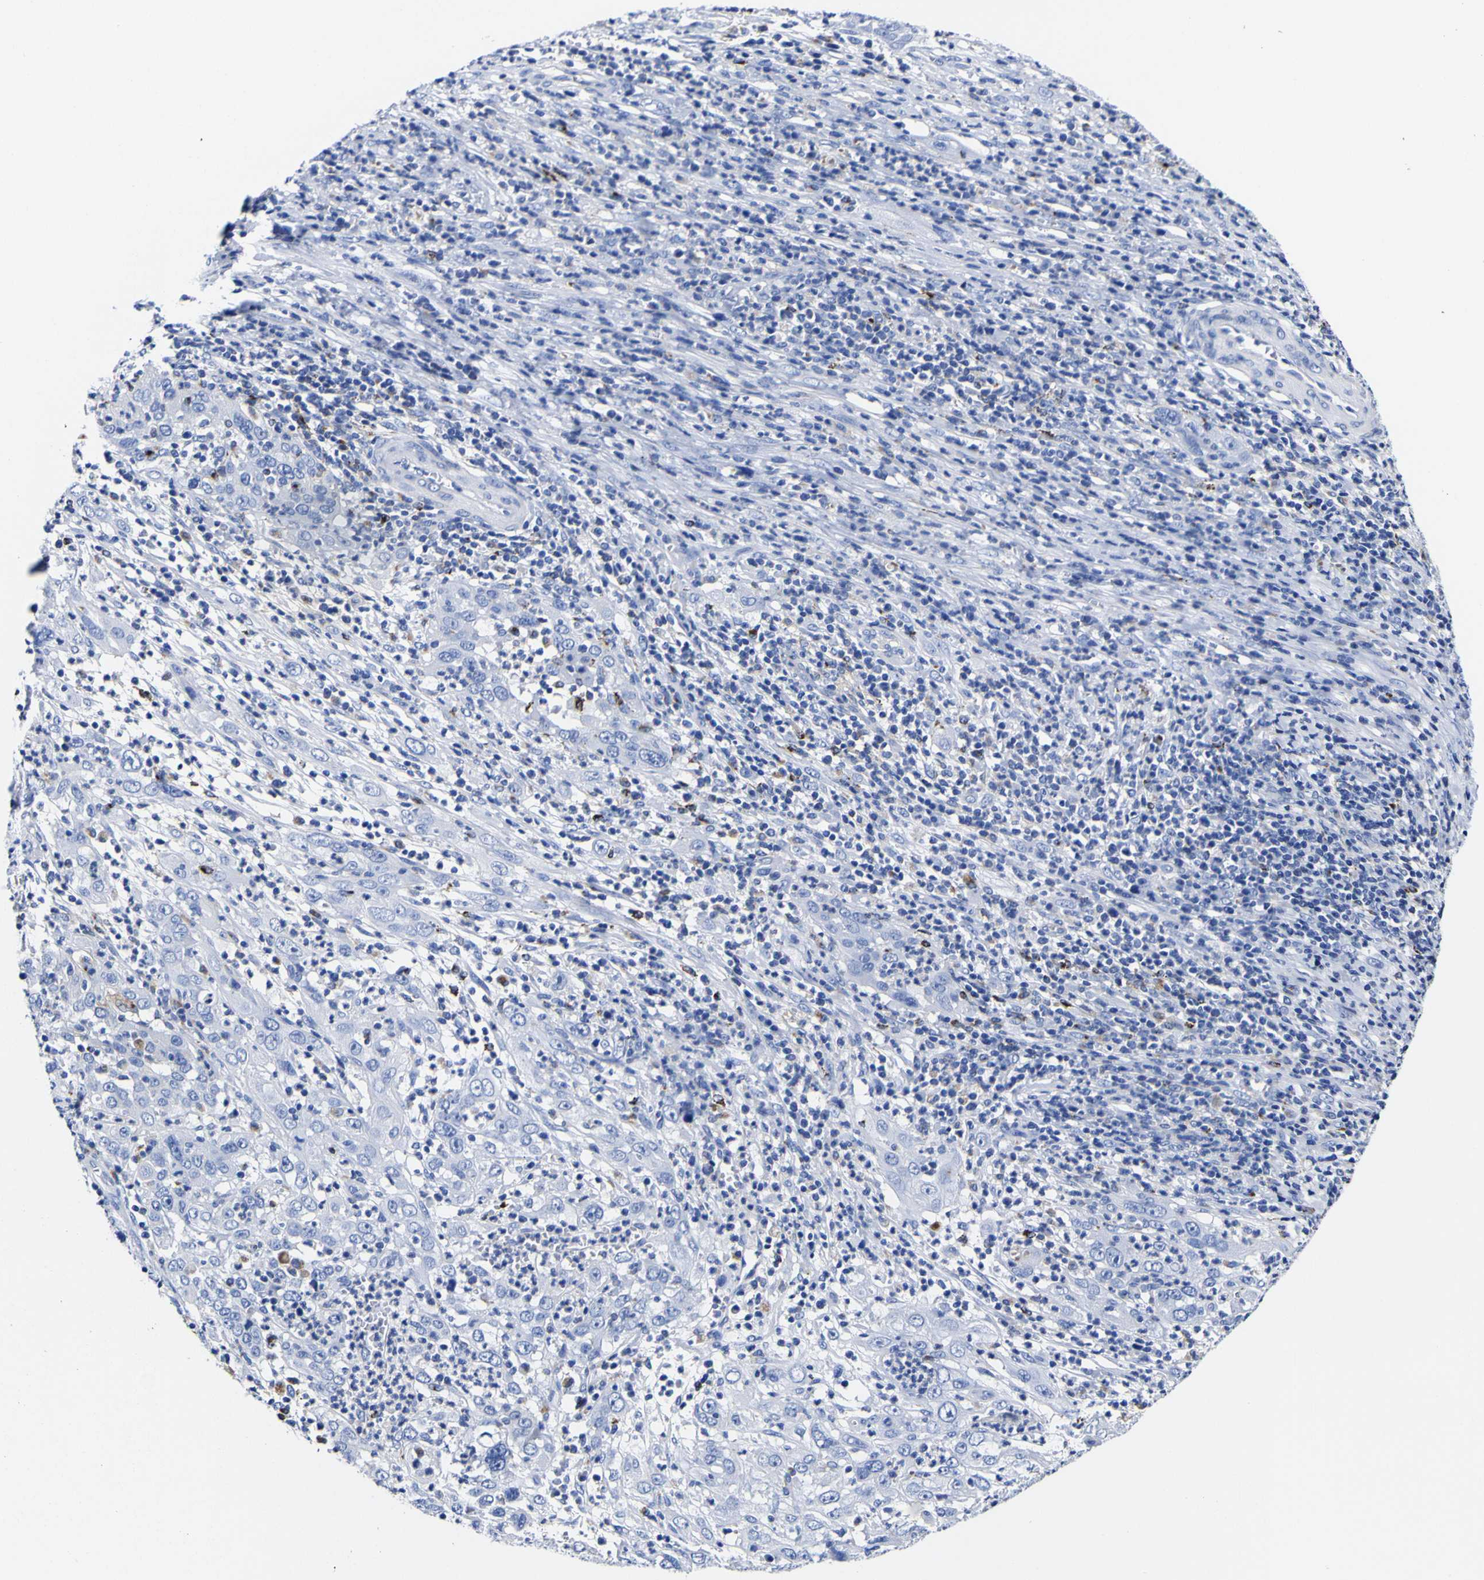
{"staining": {"intensity": "negative", "quantity": "none", "location": "none"}, "tissue": "cervical cancer", "cell_type": "Tumor cells", "image_type": "cancer", "snomed": [{"axis": "morphology", "description": "Squamous cell carcinoma, NOS"}, {"axis": "topography", "description": "Cervix"}], "caption": "Cervical cancer was stained to show a protein in brown. There is no significant staining in tumor cells.", "gene": "HLA-DQA1", "patient": {"sex": "female", "age": 32}}